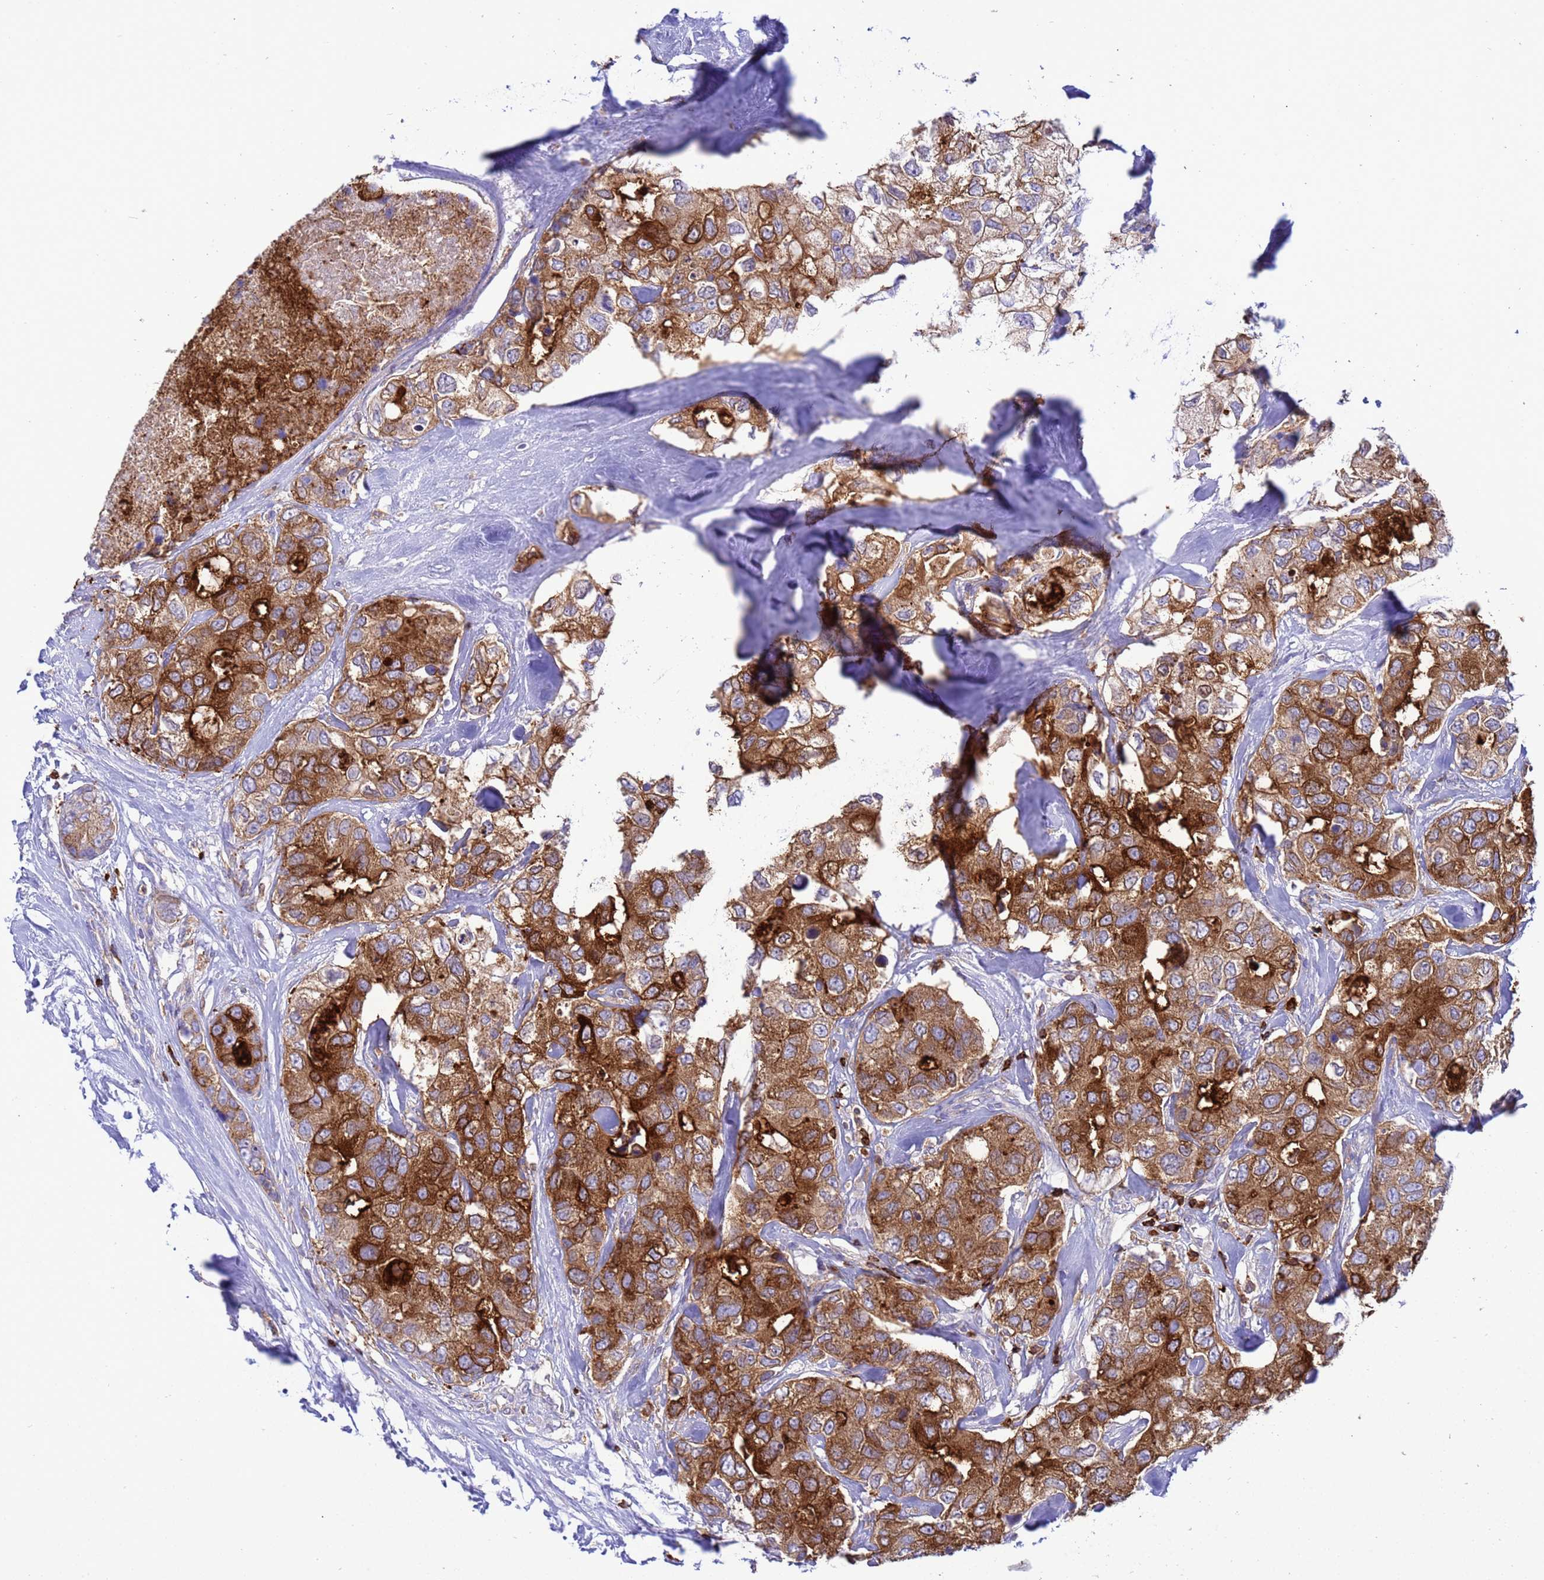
{"staining": {"intensity": "moderate", "quantity": ">75%", "location": "cytoplasmic/membranous"}, "tissue": "breast cancer", "cell_type": "Tumor cells", "image_type": "cancer", "snomed": [{"axis": "morphology", "description": "Duct carcinoma"}, {"axis": "topography", "description": "Breast"}], "caption": "Immunohistochemical staining of human breast intraductal carcinoma demonstrates medium levels of moderate cytoplasmic/membranous positivity in approximately >75% of tumor cells. (DAB IHC, brown staining for protein, blue staining for nuclei).", "gene": "EZR", "patient": {"sex": "female", "age": 62}}